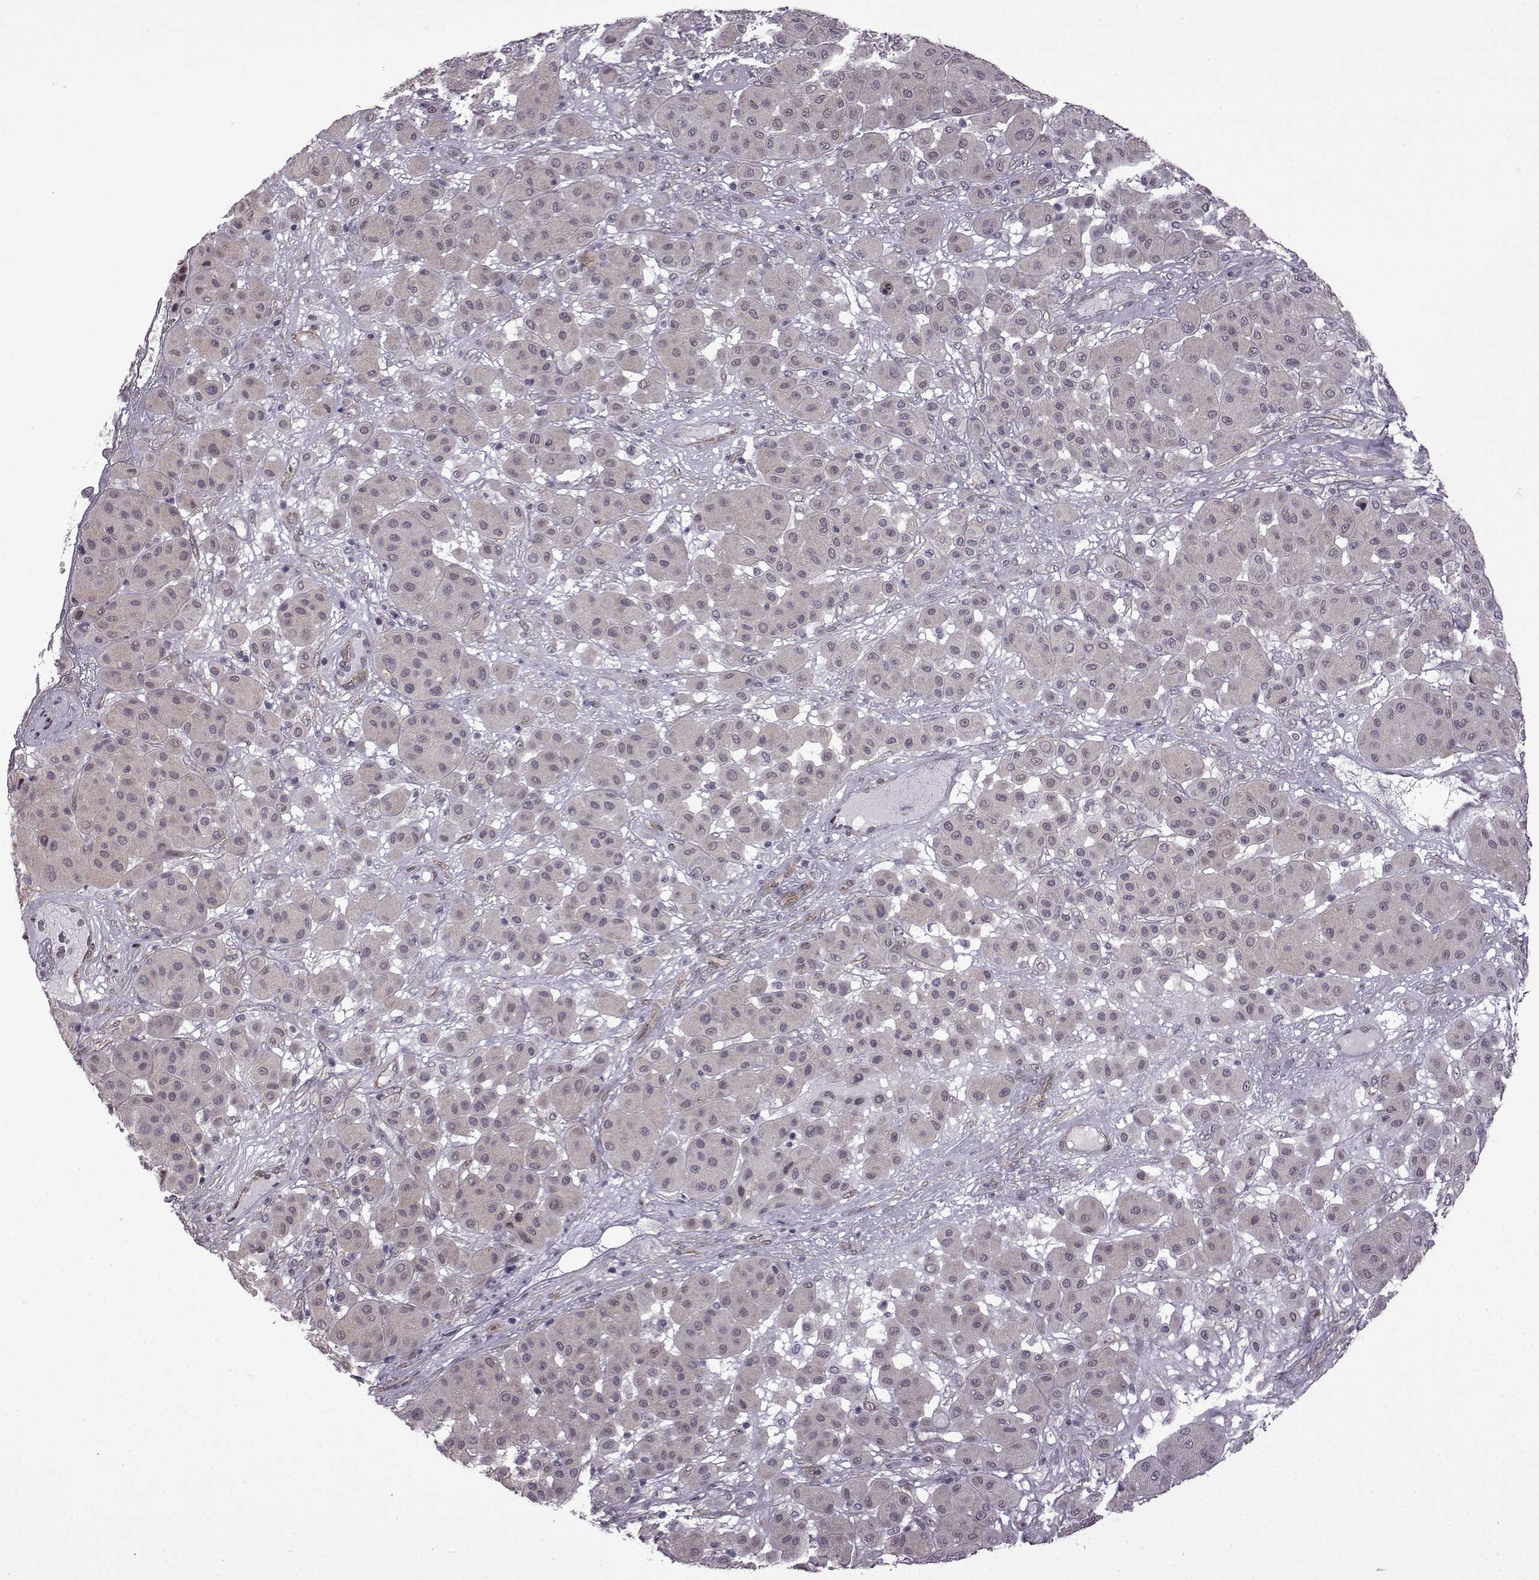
{"staining": {"intensity": "negative", "quantity": "none", "location": "none"}, "tissue": "melanoma", "cell_type": "Tumor cells", "image_type": "cancer", "snomed": [{"axis": "morphology", "description": "Malignant melanoma, Metastatic site"}, {"axis": "topography", "description": "Smooth muscle"}], "caption": "Tumor cells show no significant protein expression in malignant melanoma (metastatic site).", "gene": "SYNPO2", "patient": {"sex": "male", "age": 41}}